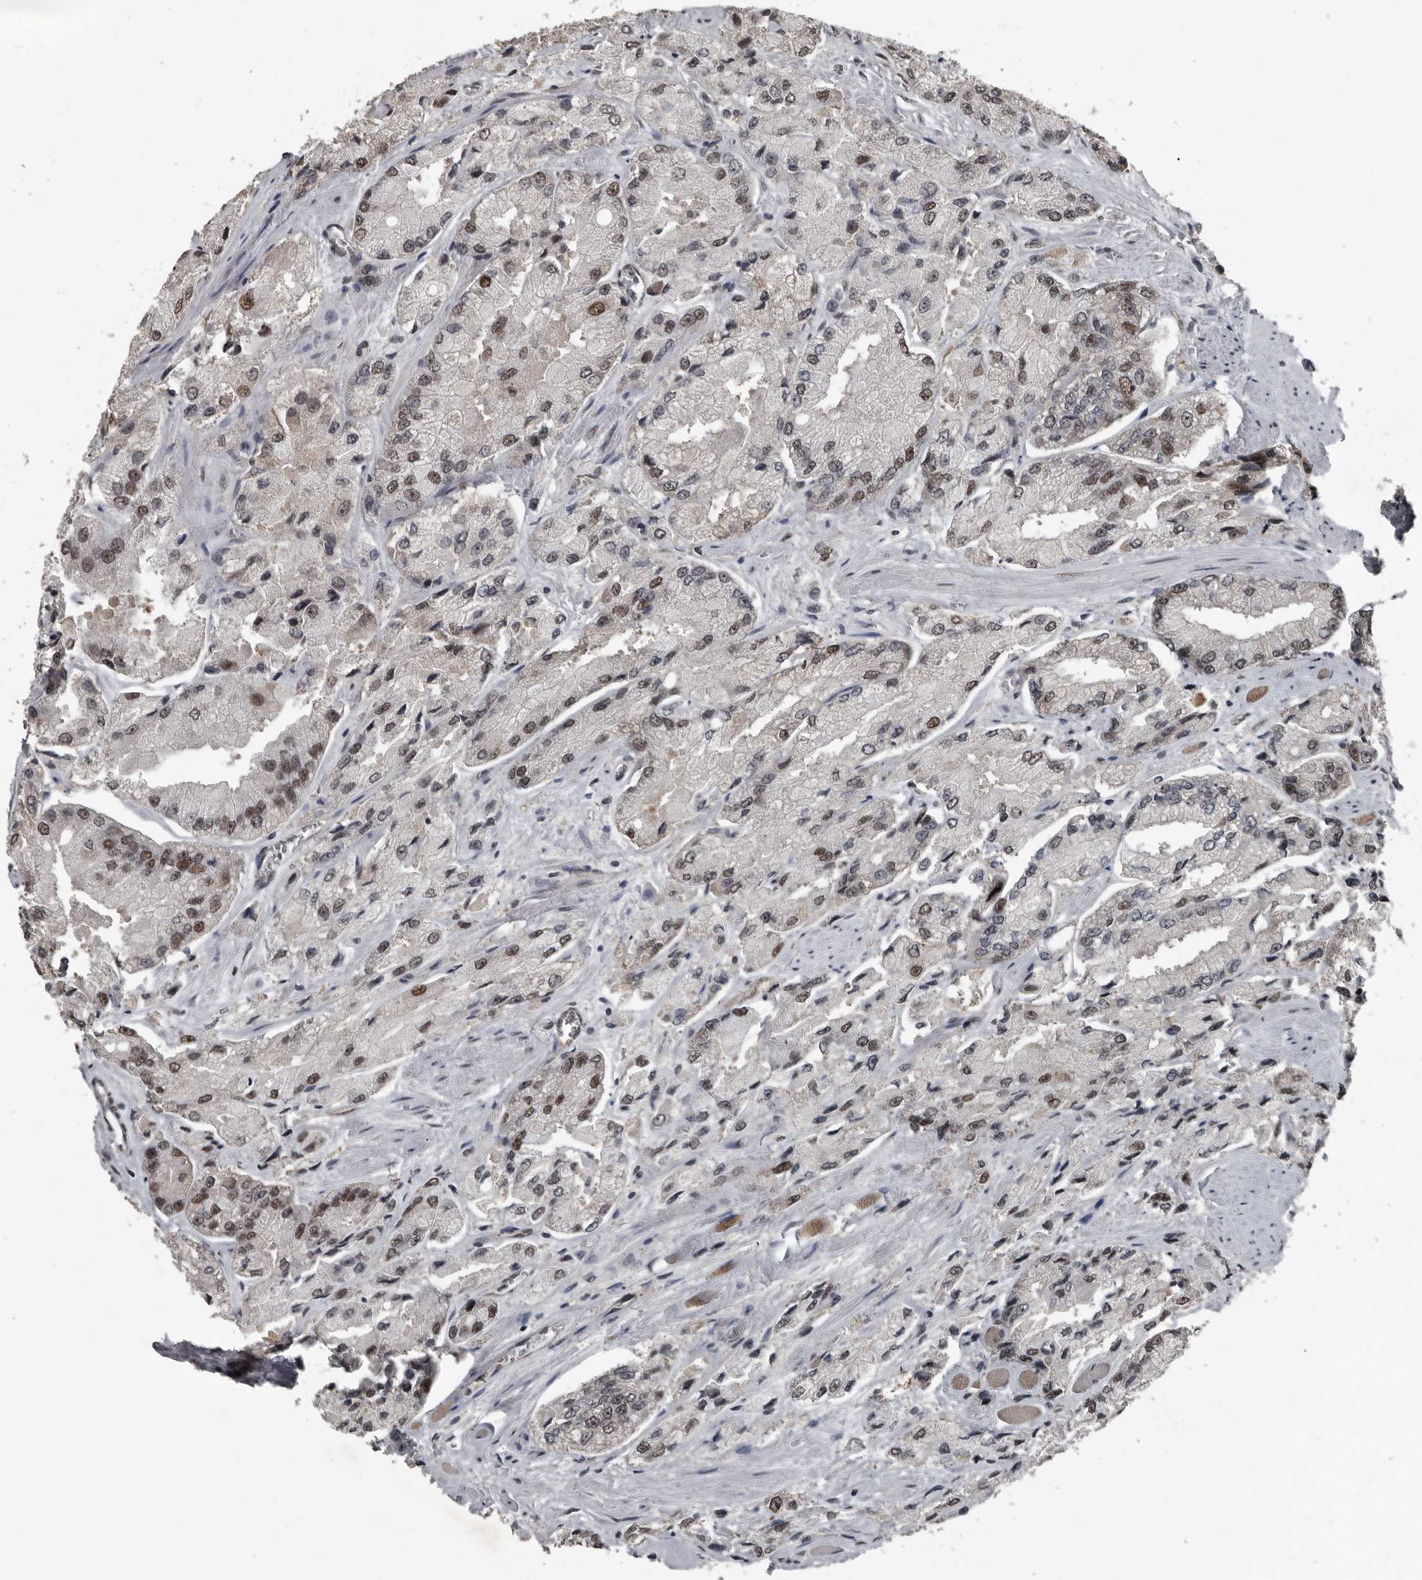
{"staining": {"intensity": "moderate", "quantity": ">75%", "location": "nuclear"}, "tissue": "prostate cancer", "cell_type": "Tumor cells", "image_type": "cancer", "snomed": [{"axis": "morphology", "description": "Adenocarcinoma, High grade"}, {"axis": "topography", "description": "Prostate"}], "caption": "Protein expression analysis of human adenocarcinoma (high-grade) (prostate) reveals moderate nuclear positivity in about >75% of tumor cells. Ihc stains the protein in brown and the nuclei are stained blue.", "gene": "CHD1L", "patient": {"sex": "male", "age": 58}}